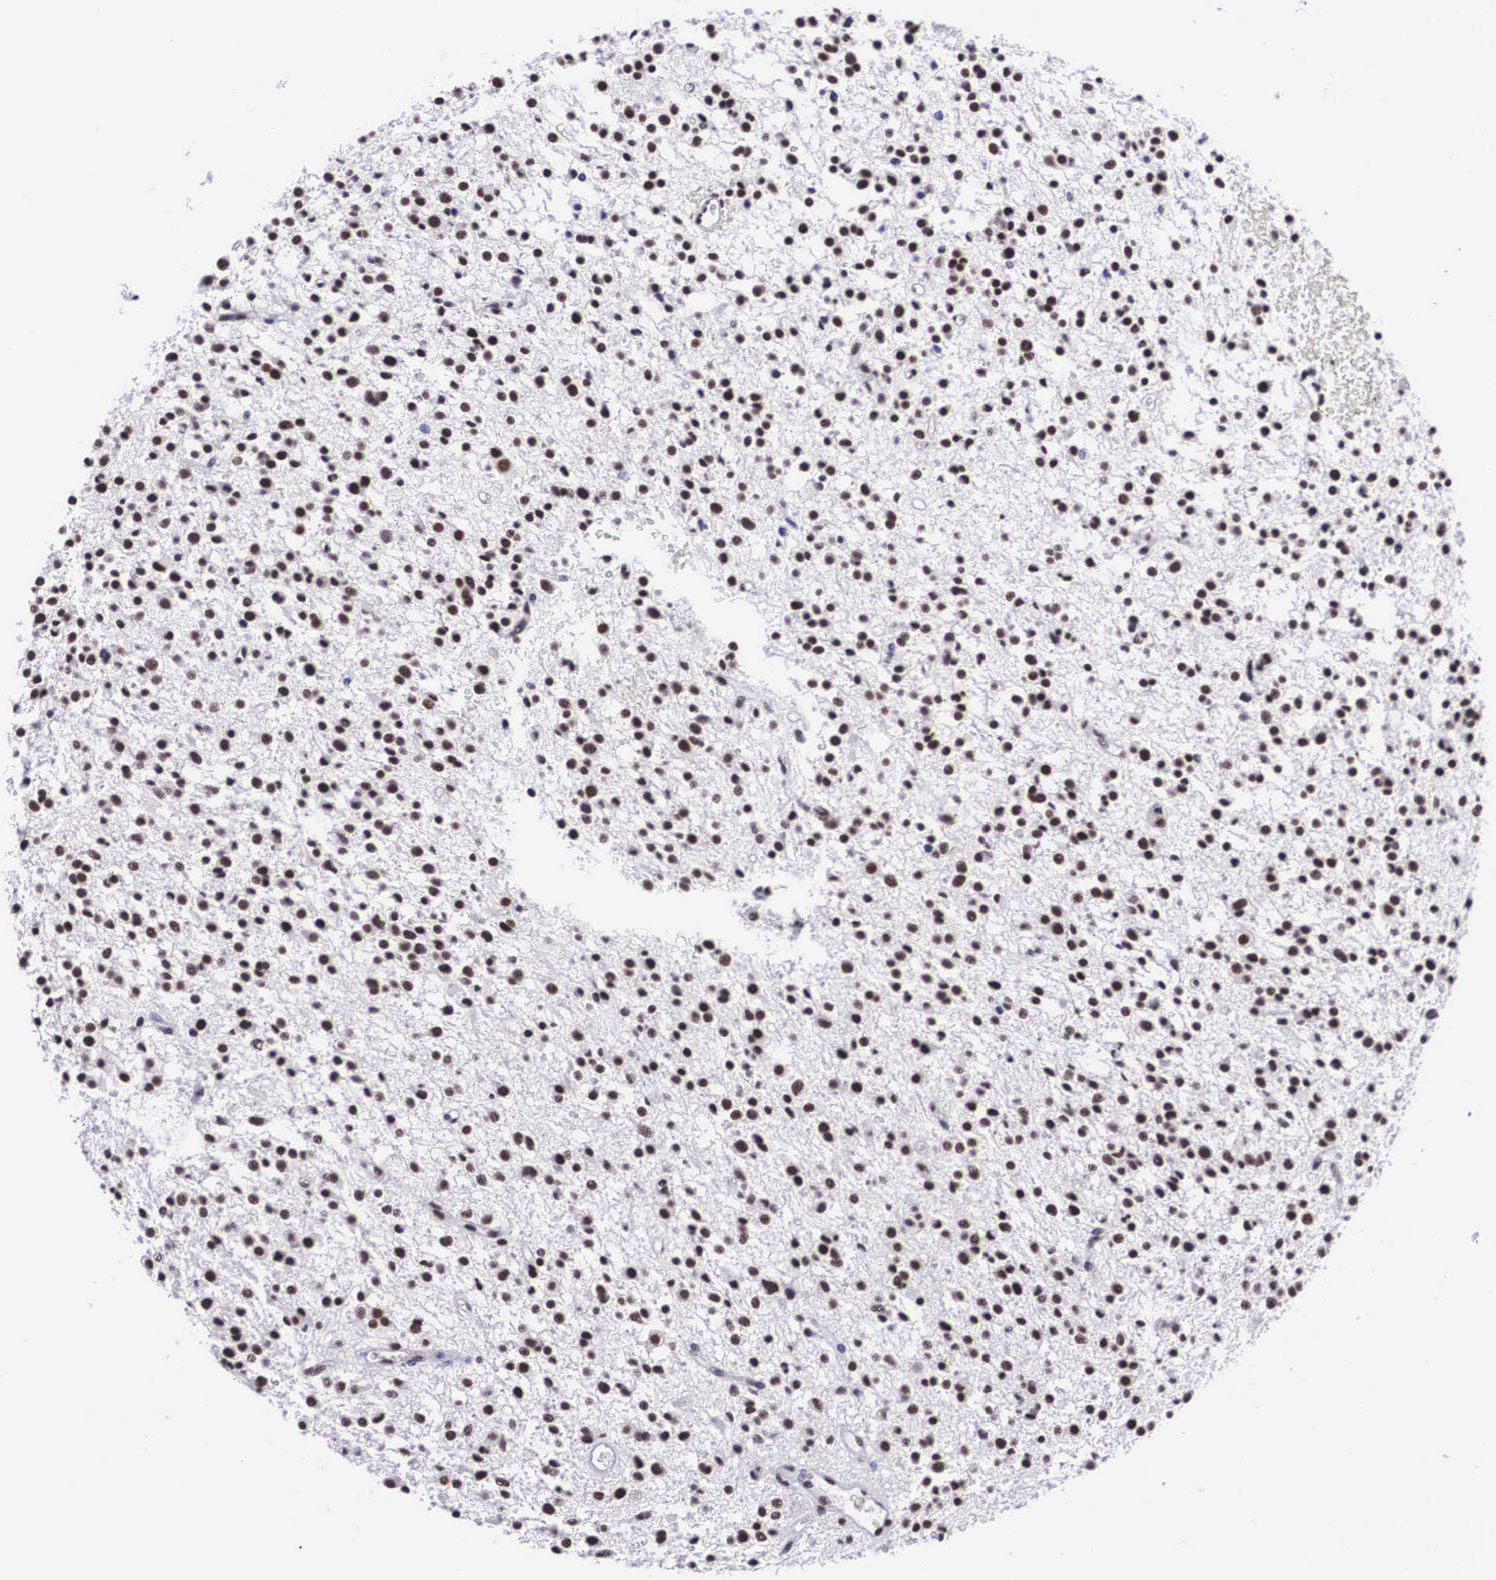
{"staining": {"intensity": "moderate", "quantity": ">75%", "location": "nuclear"}, "tissue": "glioma", "cell_type": "Tumor cells", "image_type": "cancer", "snomed": [{"axis": "morphology", "description": "Glioma, malignant, Low grade"}, {"axis": "topography", "description": "Brain"}], "caption": "The immunohistochemical stain labels moderate nuclear staining in tumor cells of malignant low-grade glioma tissue.", "gene": "SF3A1", "patient": {"sex": "female", "age": 36}}